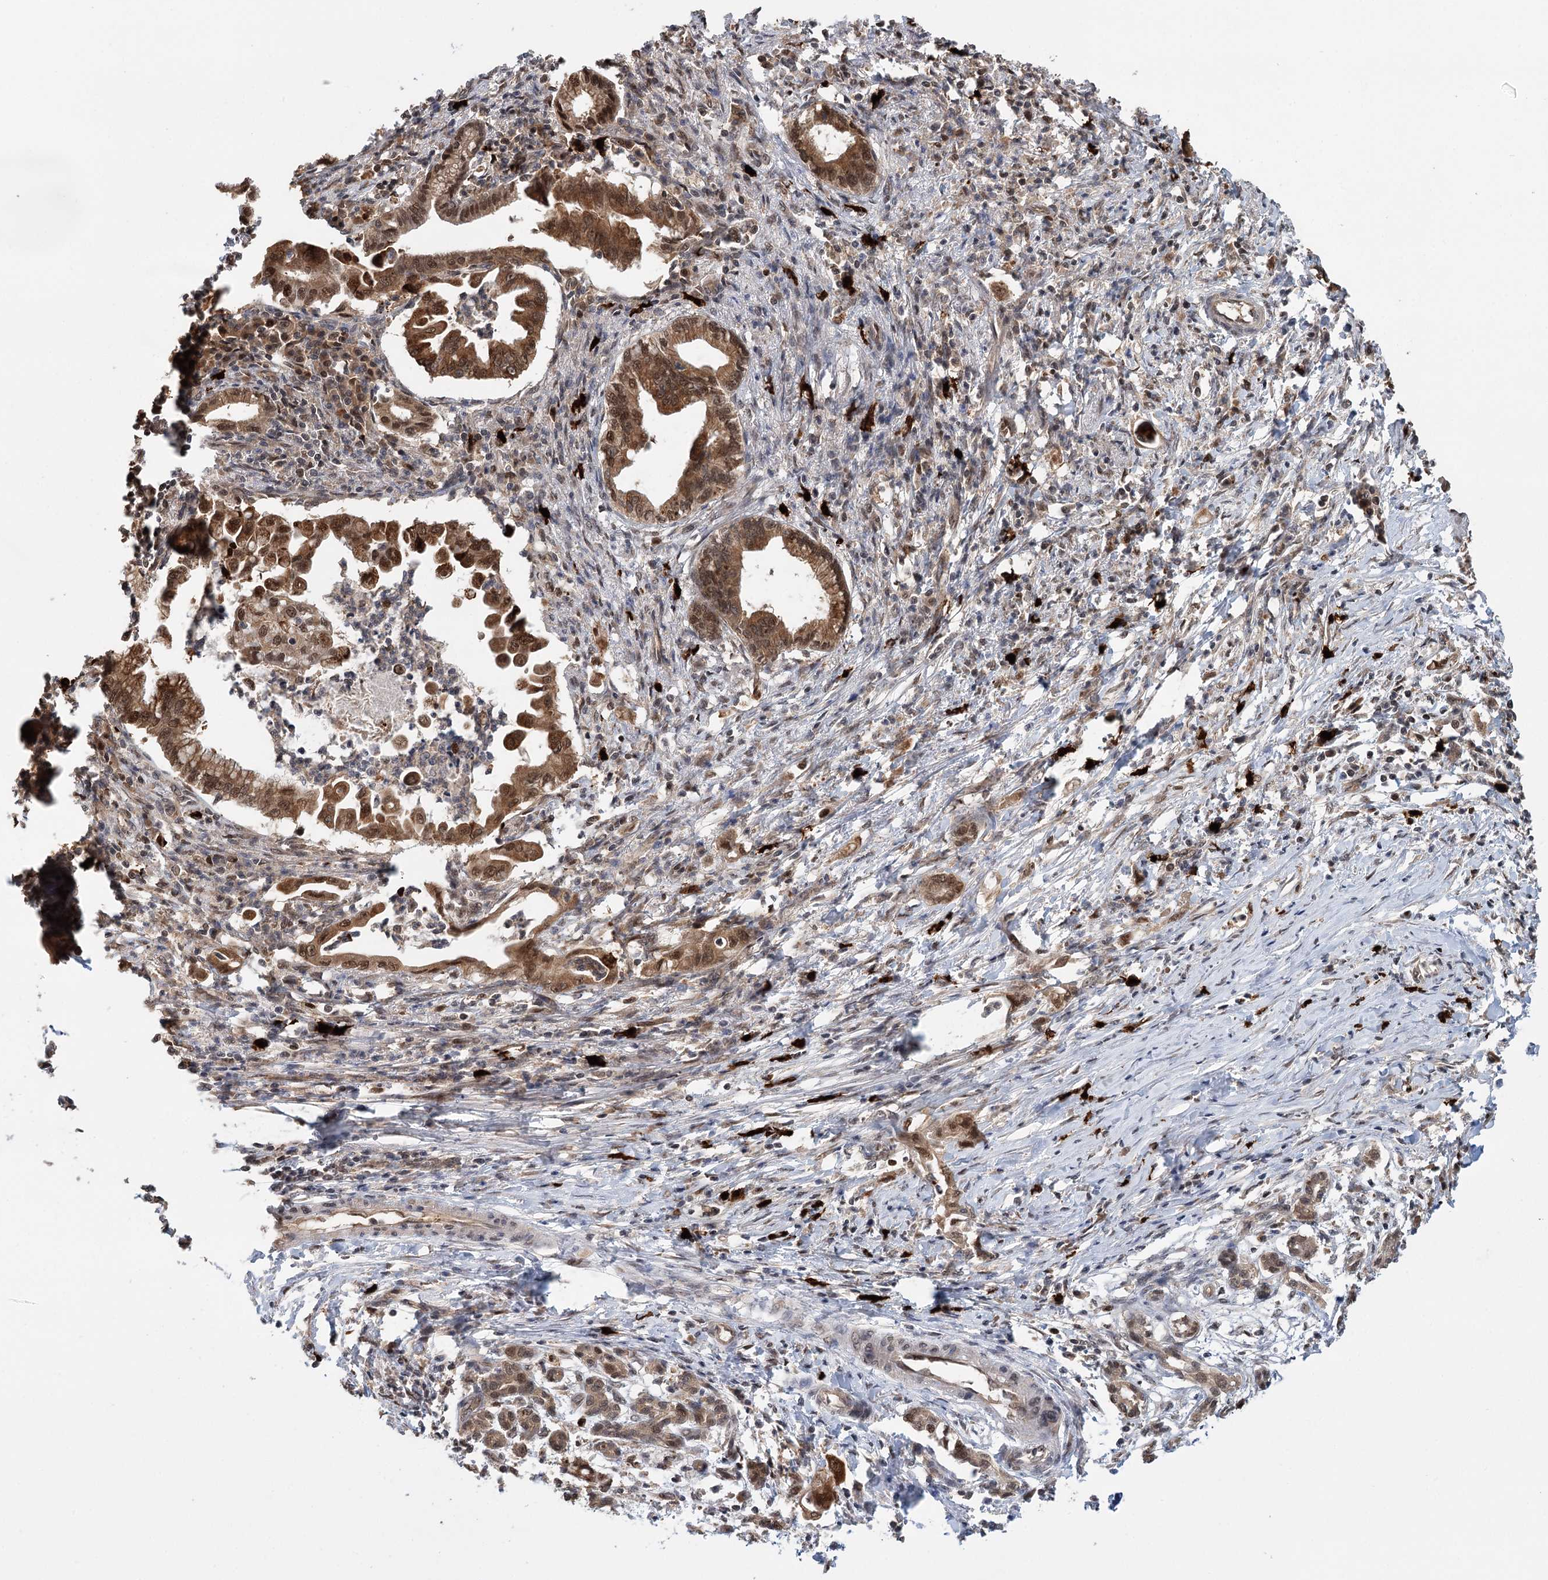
{"staining": {"intensity": "moderate", "quantity": ">75%", "location": "cytoplasmic/membranous,nuclear"}, "tissue": "pancreatic cancer", "cell_type": "Tumor cells", "image_type": "cancer", "snomed": [{"axis": "morphology", "description": "Adenocarcinoma, NOS"}, {"axis": "topography", "description": "Pancreas"}], "caption": "Moderate cytoplasmic/membranous and nuclear staining for a protein is present in about >75% of tumor cells of pancreatic cancer using immunohistochemistry (IHC).", "gene": "N6AMT1", "patient": {"sex": "female", "age": 55}}